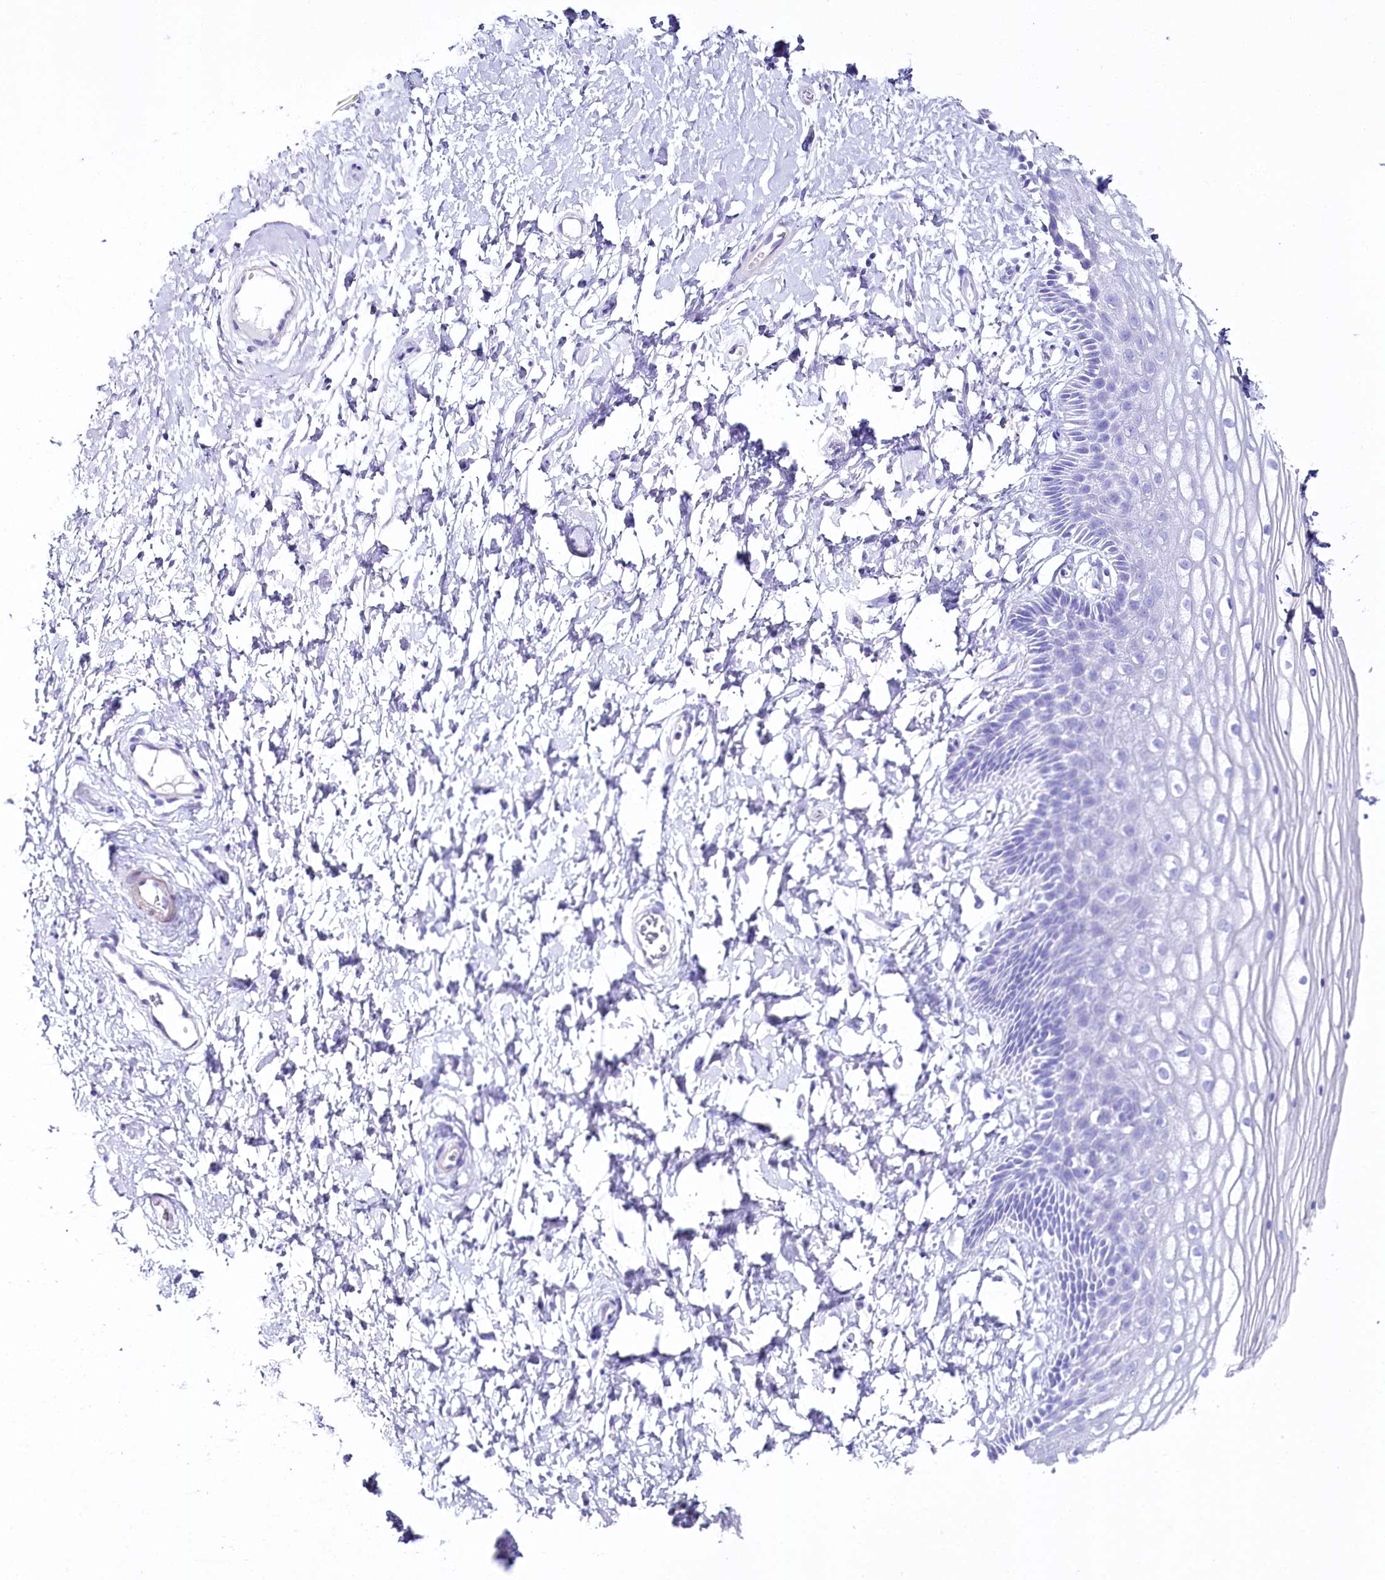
{"staining": {"intensity": "negative", "quantity": "none", "location": "none"}, "tissue": "vagina", "cell_type": "Squamous epithelial cells", "image_type": "normal", "snomed": [{"axis": "morphology", "description": "Normal tissue, NOS"}, {"axis": "topography", "description": "Vagina"}, {"axis": "topography", "description": "Cervix"}], "caption": "Immunohistochemistry (IHC) image of normal vagina: human vagina stained with DAB shows no significant protein expression in squamous epithelial cells.", "gene": "CSN3", "patient": {"sex": "female", "age": 40}}